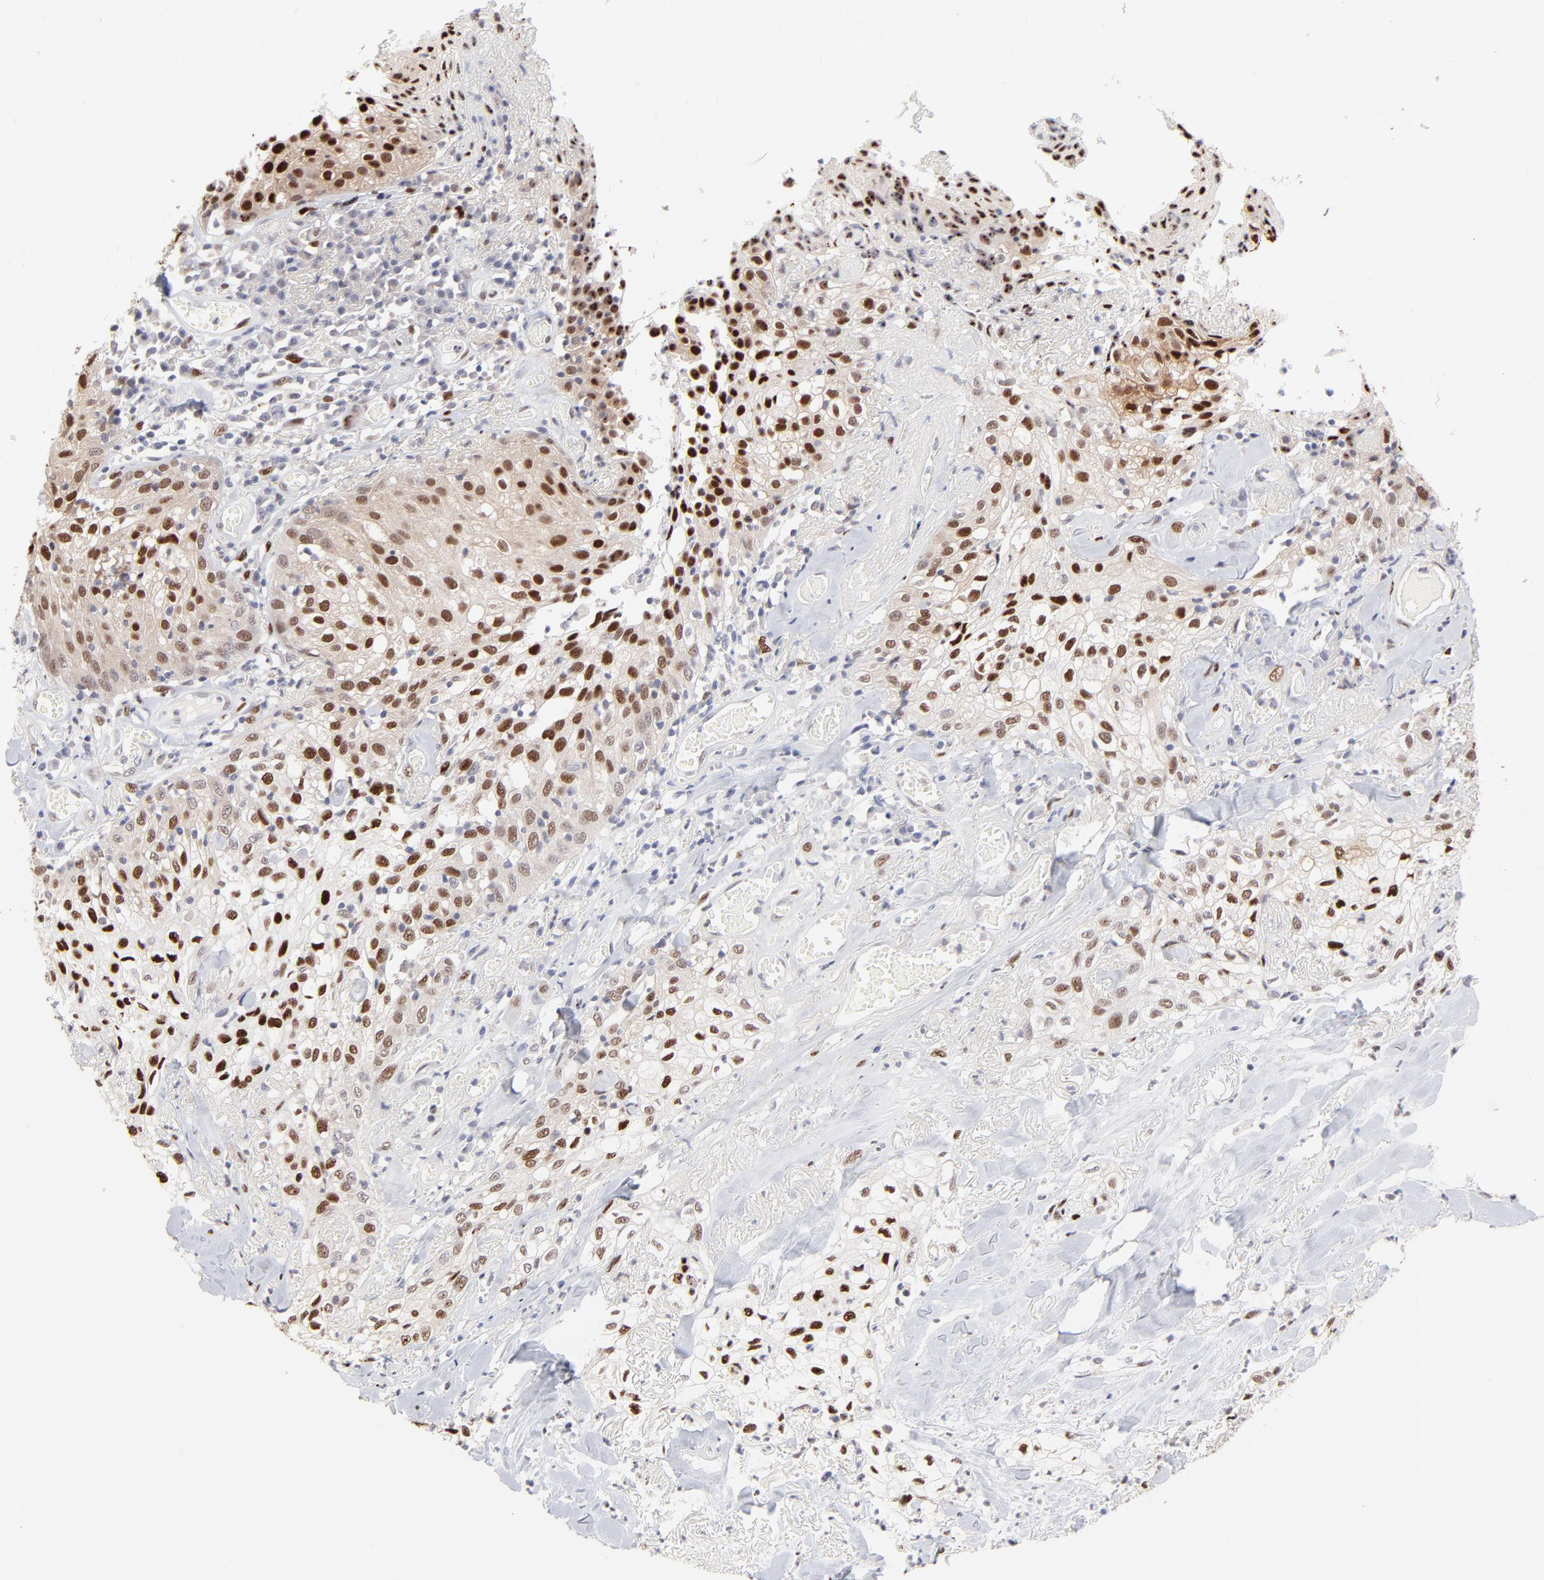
{"staining": {"intensity": "moderate", "quantity": ">75%", "location": "nuclear"}, "tissue": "skin cancer", "cell_type": "Tumor cells", "image_type": "cancer", "snomed": [{"axis": "morphology", "description": "Squamous cell carcinoma, NOS"}, {"axis": "topography", "description": "Skin"}], "caption": "Immunohistochemistry (IHC) micrograph of squamous cell carcinoma (skin) stained for a protein (brown), which demonstrates medium levels of moderate nuclear staining in approximately >75% of tumor cells.", "gene": "STAT3", "patient": {"sex": "male", "age": 65}}